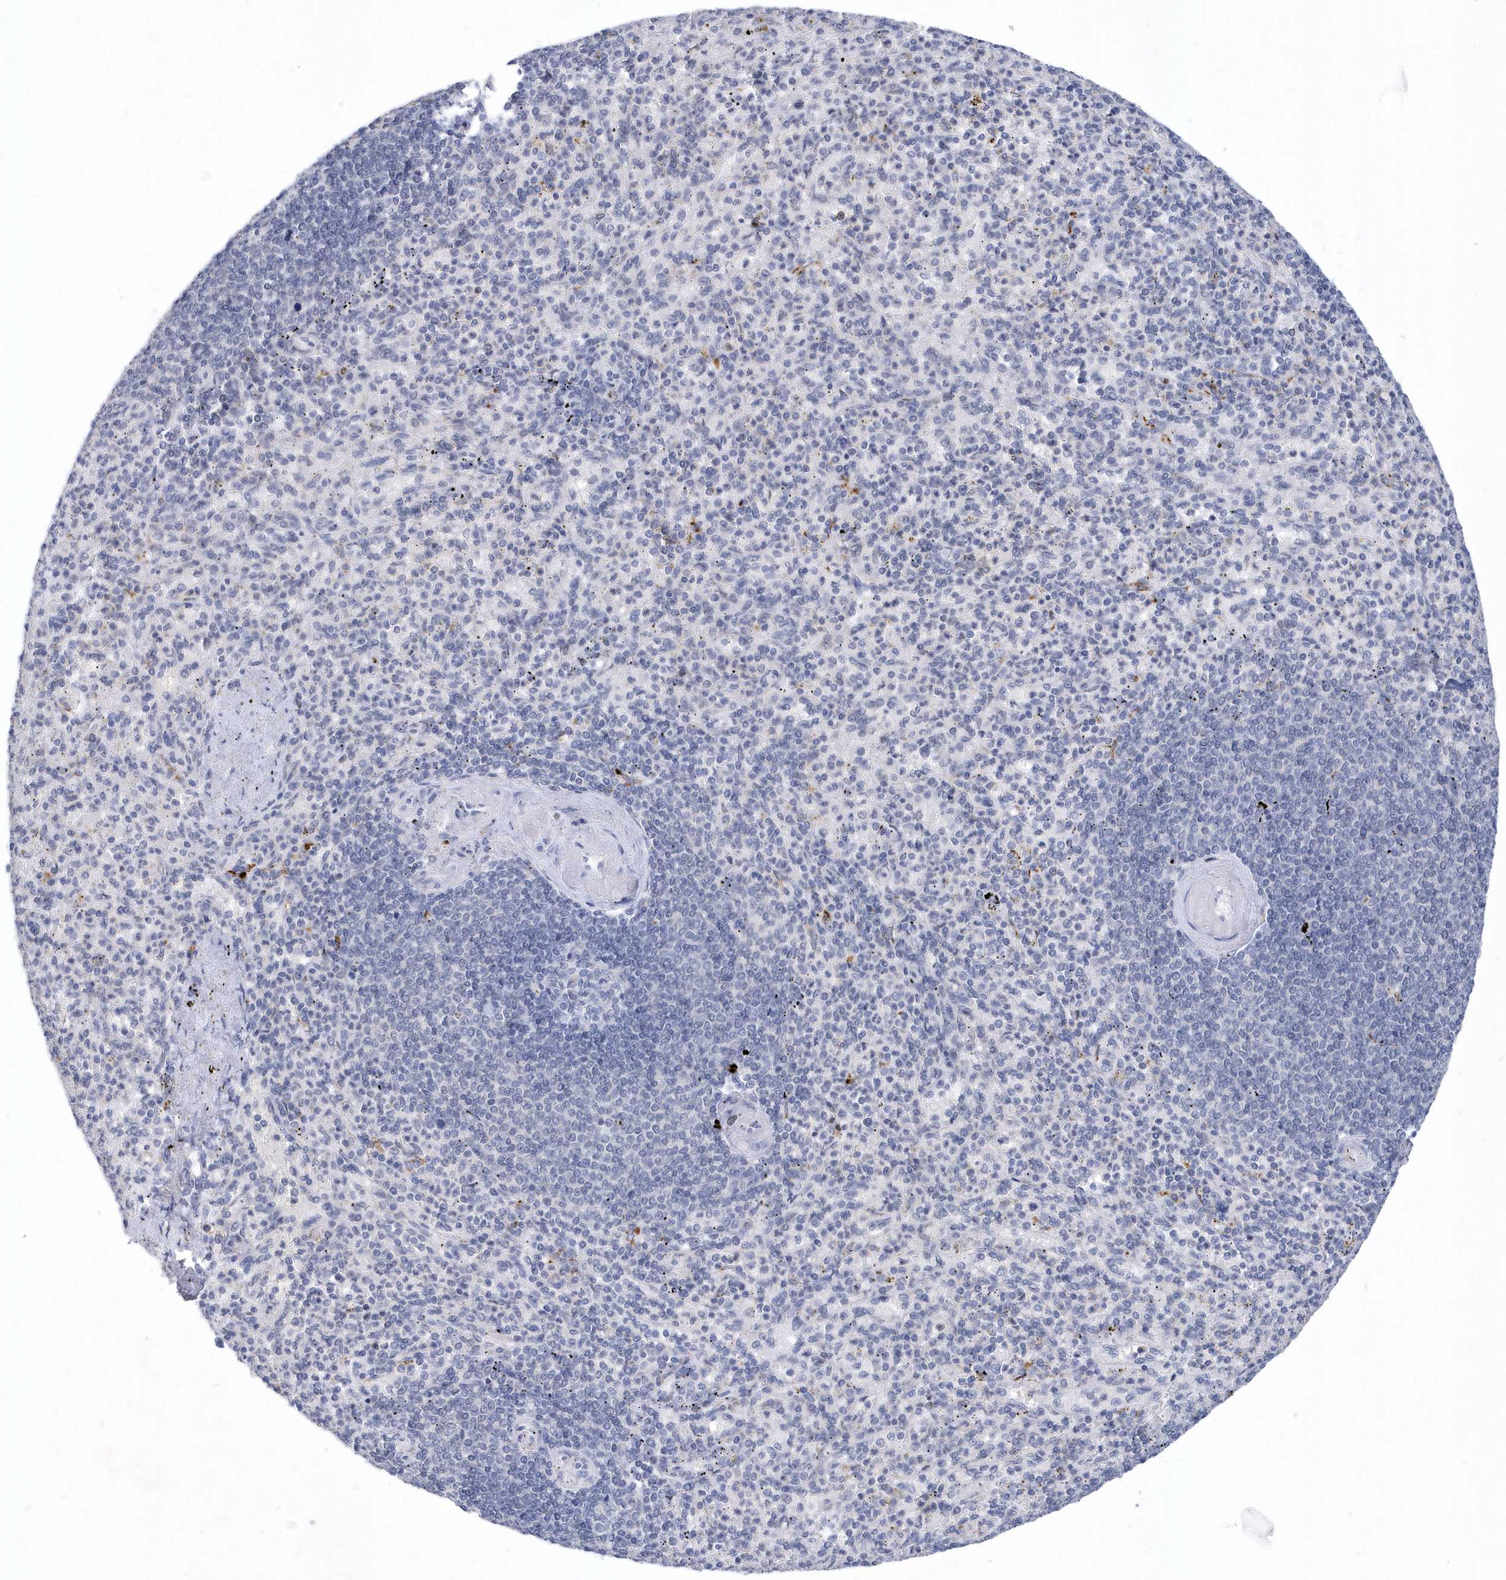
{"staining": {"intensity": "negative", "quantity": "none", "location": "none"}, "tissue": "spleen", "cell_type": "Cells in red pulp", "image_type": "normal", "snomed": [{"axis": "morphology", "description": "Normal tissue, NOS"}, {"axis": "topography", "description": "Spleen"}], "caption": "Protein analysis of benign spleen reveals no significant expression in cells in red pulp. Brightfield microscopy of immunohistochemistry (IHC) stained with DAB (brown) and hematoxylin (blue), captured at high magnification.", "gene": "SRGAP3", "patient": {"sex": "female", "age": 74}}